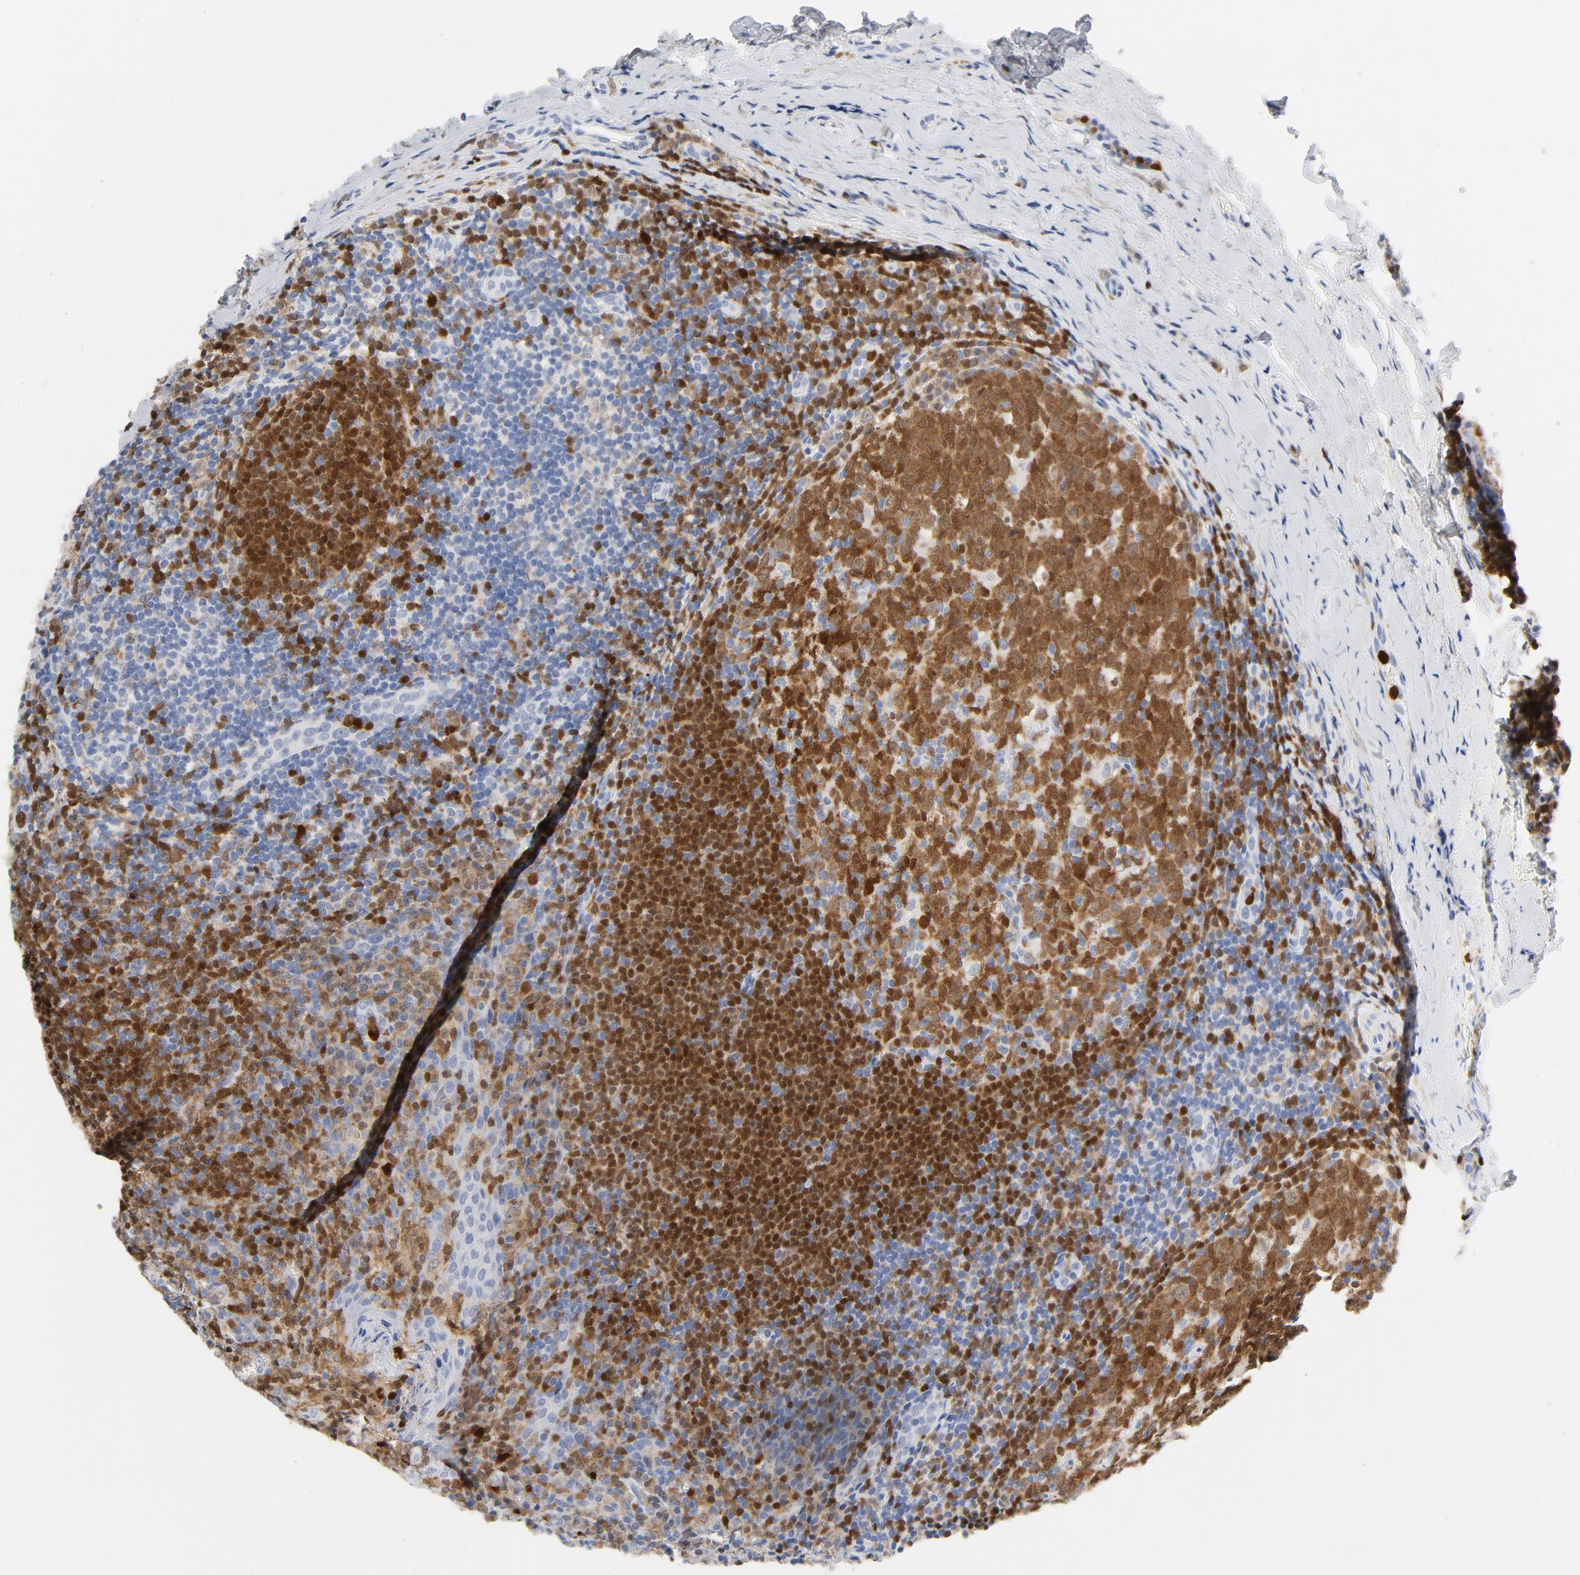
{"staining": {"intensity": "strong", "quantity": ">75%", "location": "cytoplasmic/membranous,nuclear"}, "tissue": "tonsil", "cell_type": "Germinal center cells", "image_type": "normal", "snomed": [{"axis": "morphology", "description": "Normal tissue, NOS"}, {"axis": "topography", "description": "Tonsil"}], "caption": "The micrograph displays immunohistochemical staining of unremarkable tonsil. There is strong cytoplasmic/membranous,nuclear staining is present in about >75% of germinal center cells. Immunohistochemistry (ihc) stains the protein of interest in brown and the nuclei are stained blue.", "gene": "NCF1", "patient": {"sex": "male", "age": 31}}